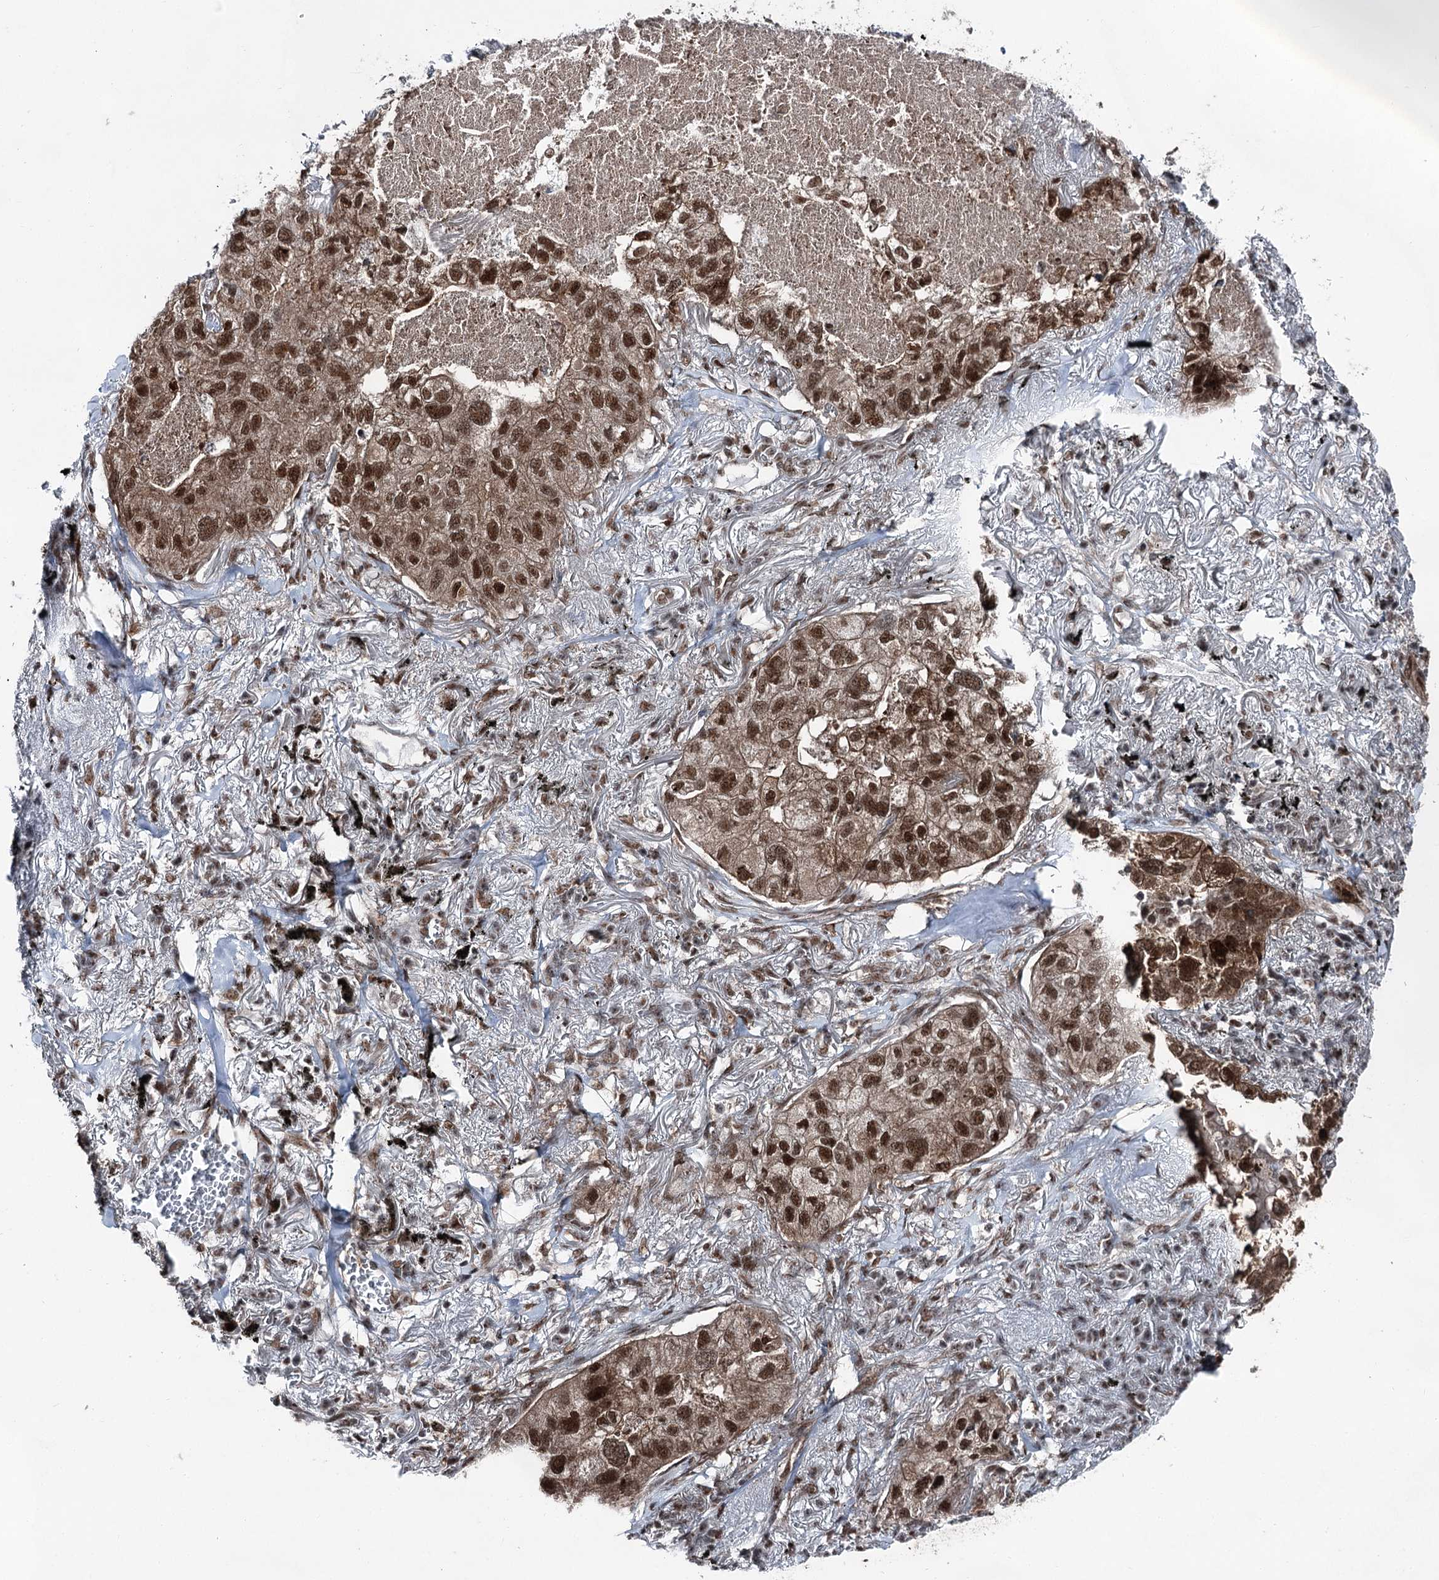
{"staining": {"intensity": "moderate", "quantity": ">75%", "location": "cytoplasmic/membranous,nuclear"}, "tissue": "lung cancer", "cell_type": "Tumor cells", "image_type": "cancer", "snomed": [{"axis": "morphology", "description": "Adenocarcinoma, NOS"}, {"axis": "topography", "description": "Lung"}], "caption": "Lung cancer (adenocarcinoma) was stained to show a protein in brown. There is medium levels of moderate cytoplasmic/membranous and nuclear expression in about >75% of tumor cells.", "gene": "ZCCHC8", "patient": {"sex": "male", "age": 65}}